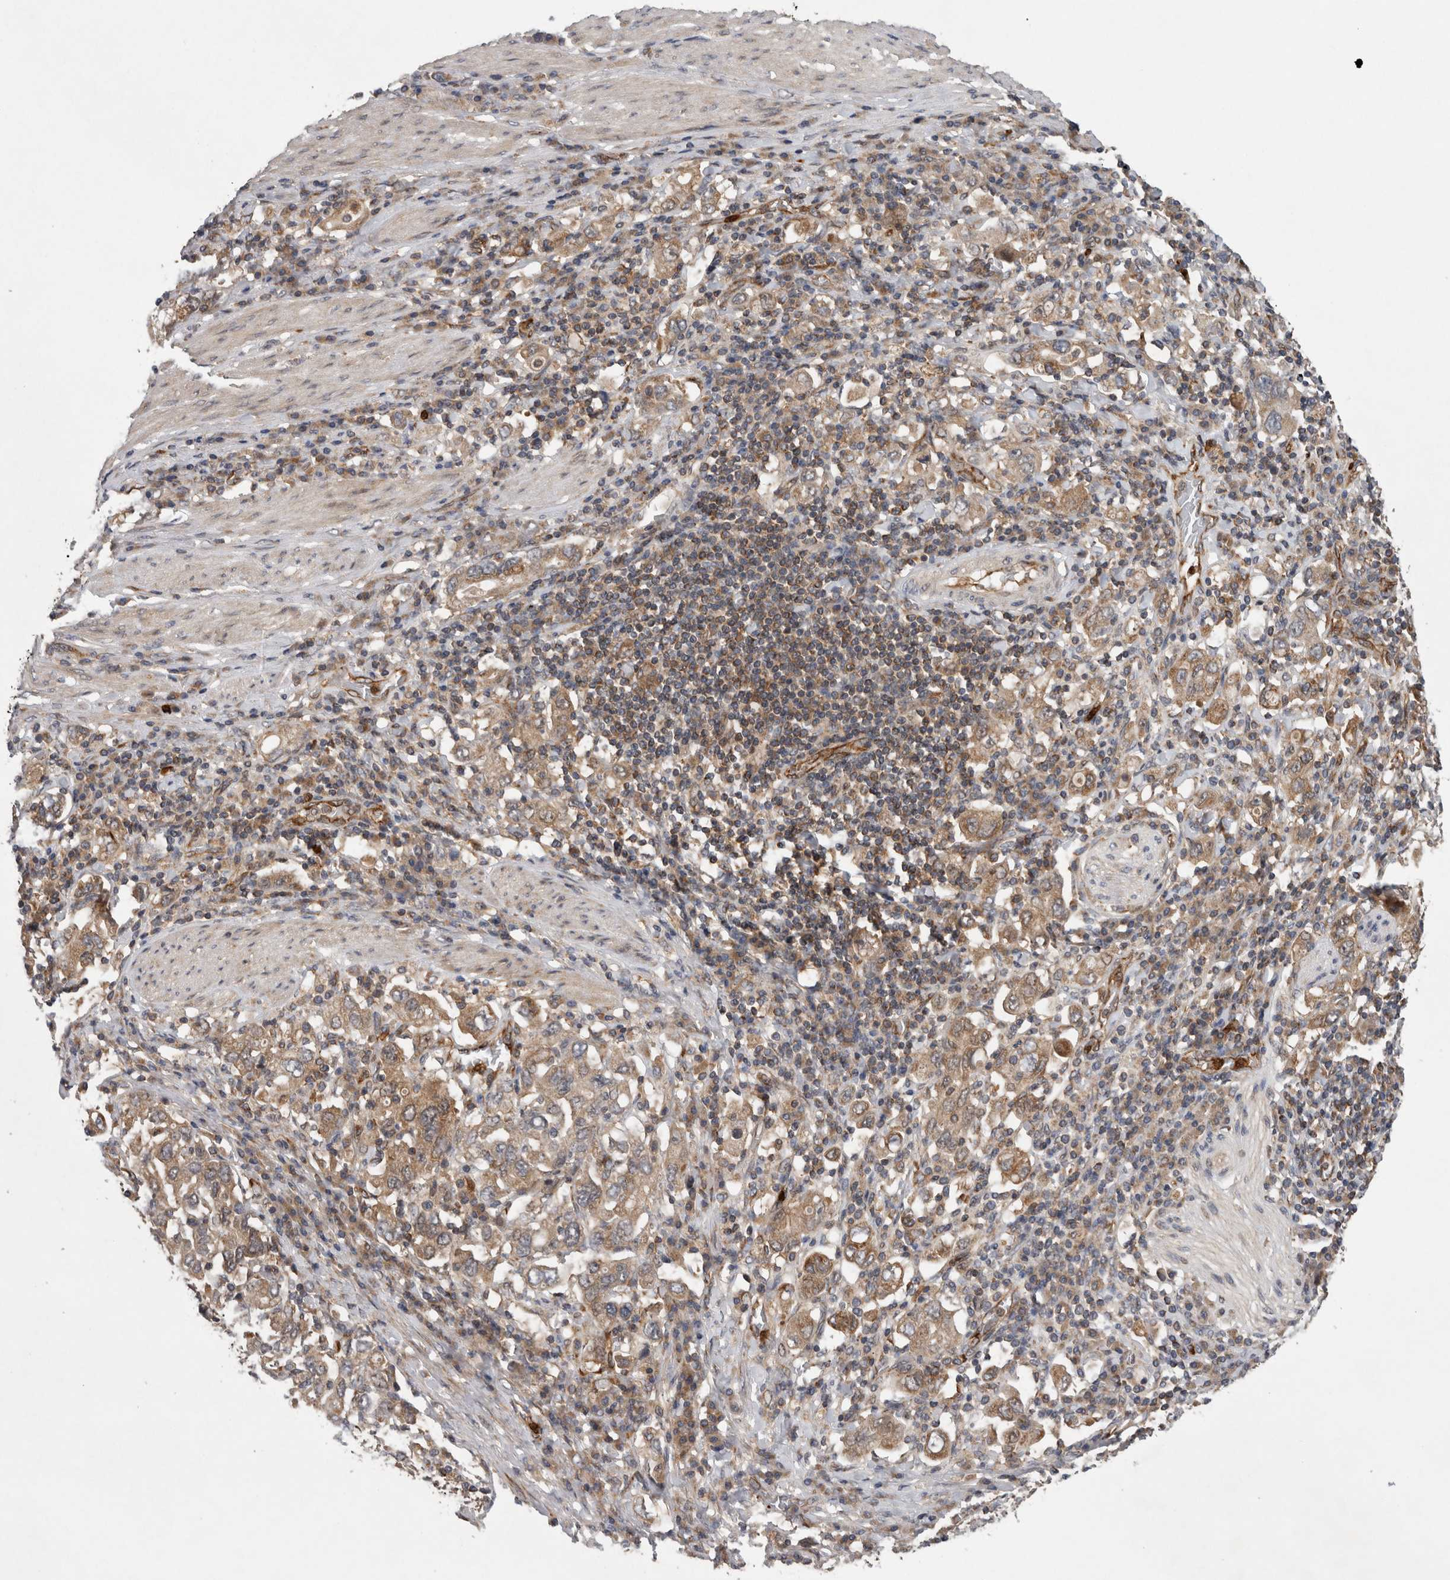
{"staining": {"intensity": "weak", "quantity": ">75%", "location": "cytoplasmic/membranous"}, "tissue": "stomach cancer", "cell_type": "Tumor cells", "image_type": "cancer", "snomed": [{"axis": "morphology", "description": "Adenocarcinoma, NOS"}, {"axis": "topography", "description": "Stomach, upper"}], "caption": "The immunohistochemical stain shows weak cytoplasmic/membranous staining in tumor cells of adenocarcinoma (stomach) tissue.", "gene": "PDCD2", "patient": {"sex": "male", "age": 62}}